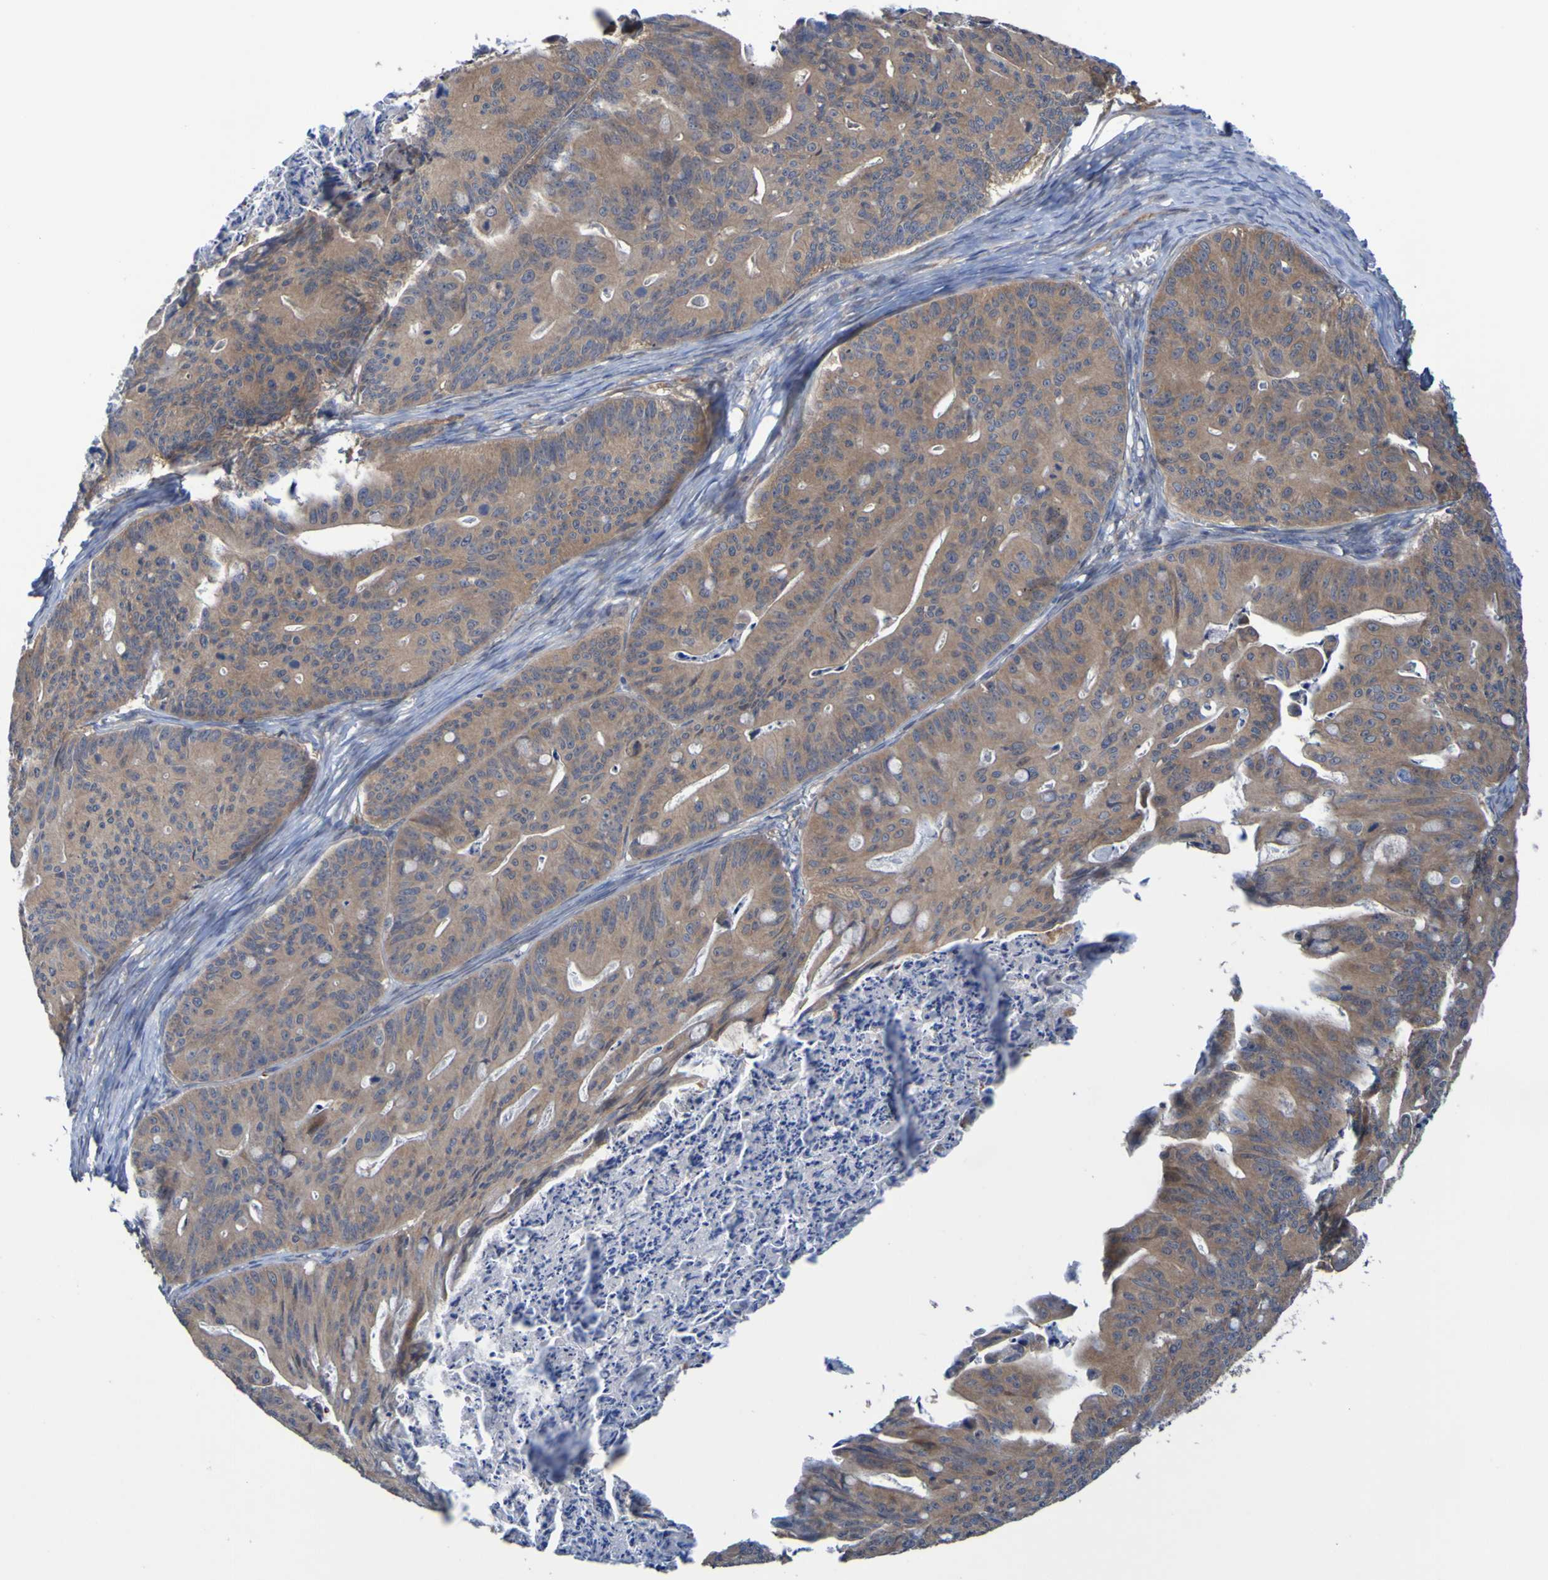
{"staining": {"intensity": "moderate", "quantity": ">75%", "location": "cytoplasmic/membranous"}, "tissue": "ovarian cancer", "cell_type": "Tumor cells", "image_type": "cancer", "snomed": [{"axis": "morphology", "description": "Cystadenocarcinoma, mucinous, NOS"}, {"axis": "topography", "description": "Ovary"}], "caption": "An immunohistochemistry (IHC) image of tumor tissue is shown. Protein staining in brown highlights moderate cytoplasmic/membranous positivity in ovarian cancer (mucinous cystadenocarcinoma) within tumor cells. The staining was performed using DAB (3,3'-diaminobenzidine), with brown indicating positive protein expression. Nuclei are stained blue with hematoxylin.", "gene": "SDK1", "patient": {"sex": "female", "age": 37}}